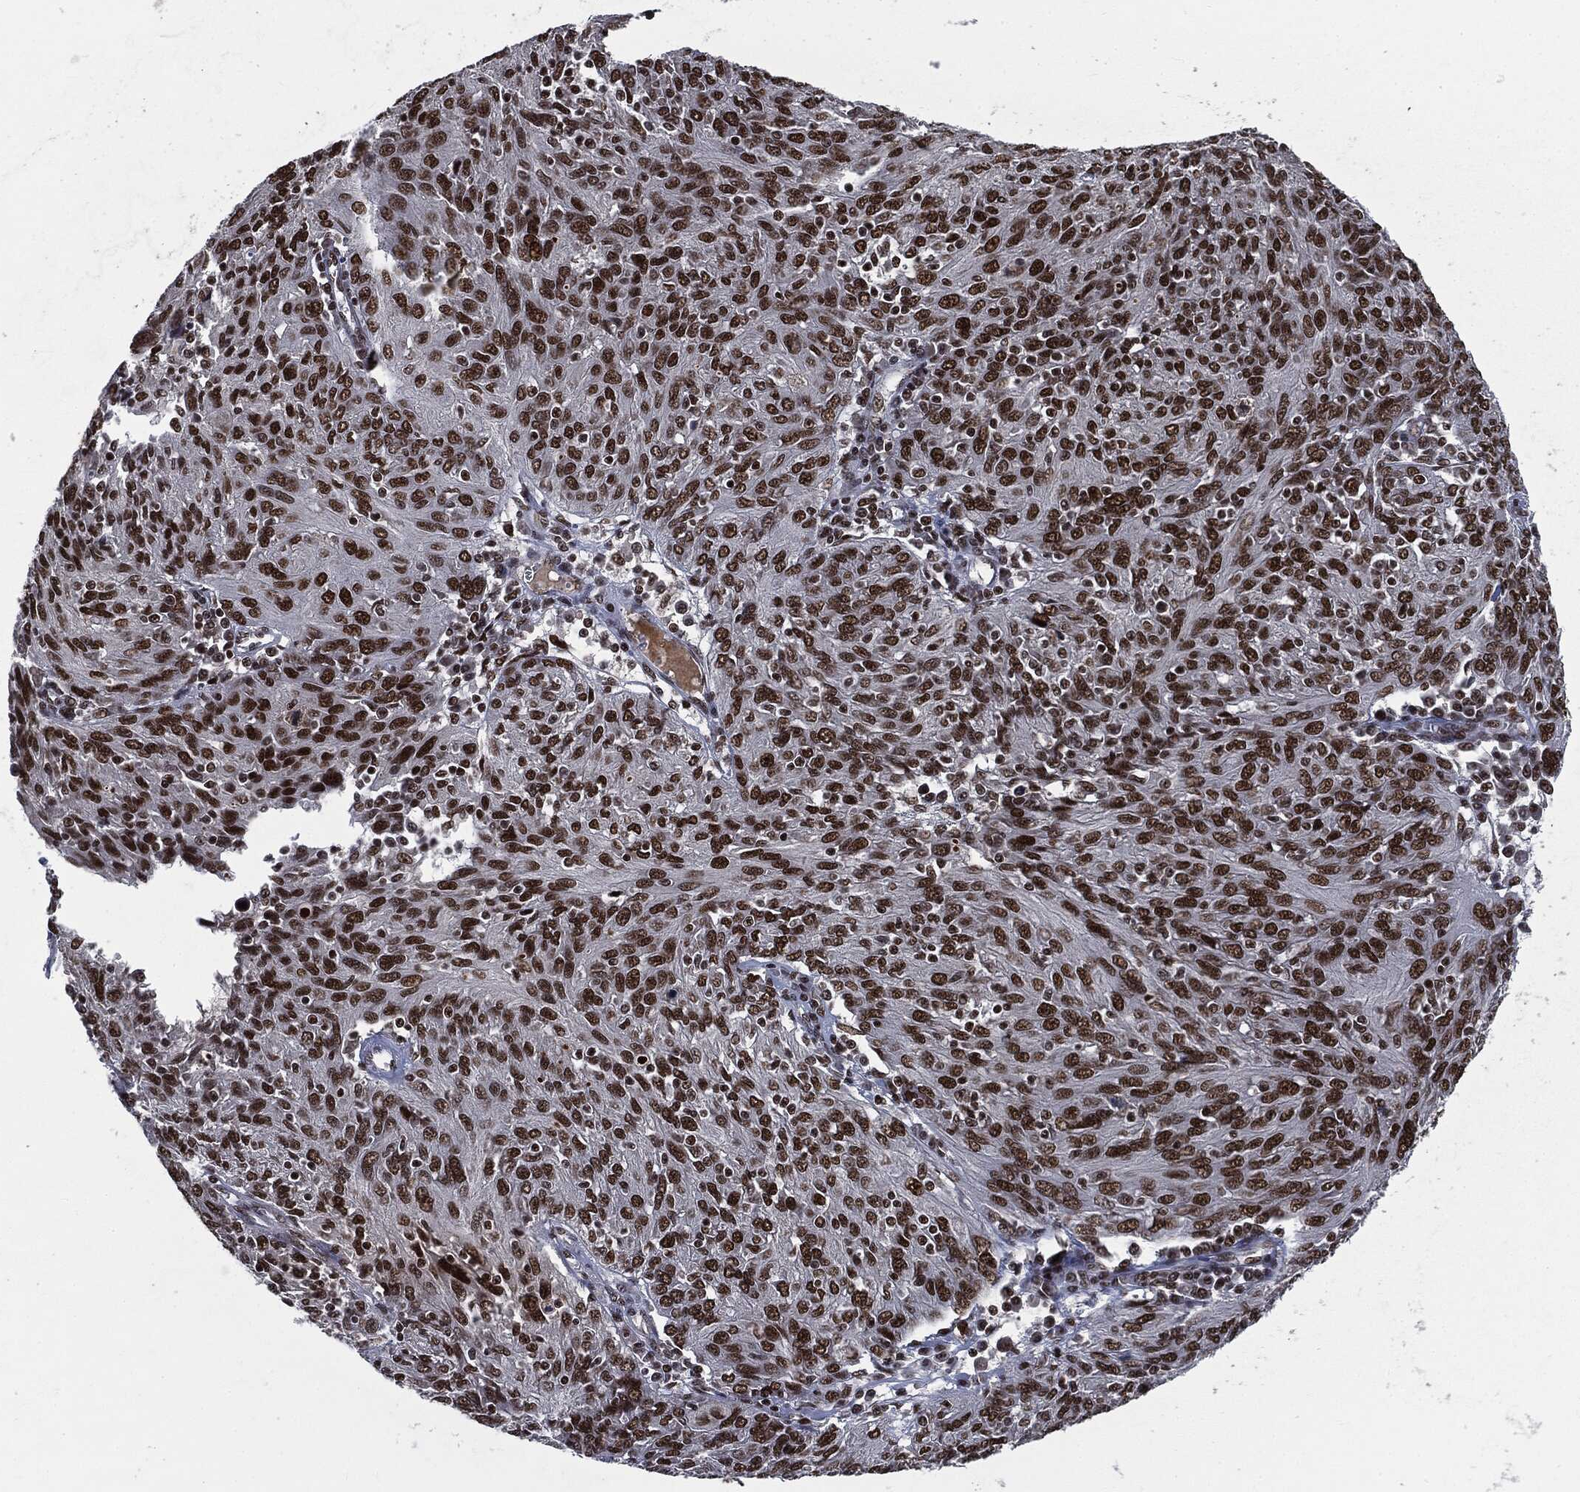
{"staining": {"intensity": "strong", "quantity": ">75%", "location": "nuclear"}, "tissue": "ovarian cancer", "cell_type": "Tumor cells", "image_type": "cancer", "snomed": [{"axis": "morphology", "description": "Carcinoma, endometroid"}, {"axis": "topography", "description": "Ovary"}], "caption": "This histopathology image reveals IHC staining of ovarian endometroid carcinoma, with high strong nuclear positivity in approximately >75% of tumor cells.", "gene": "DPH2", "patient": {"sex": "female", "age": 50}}